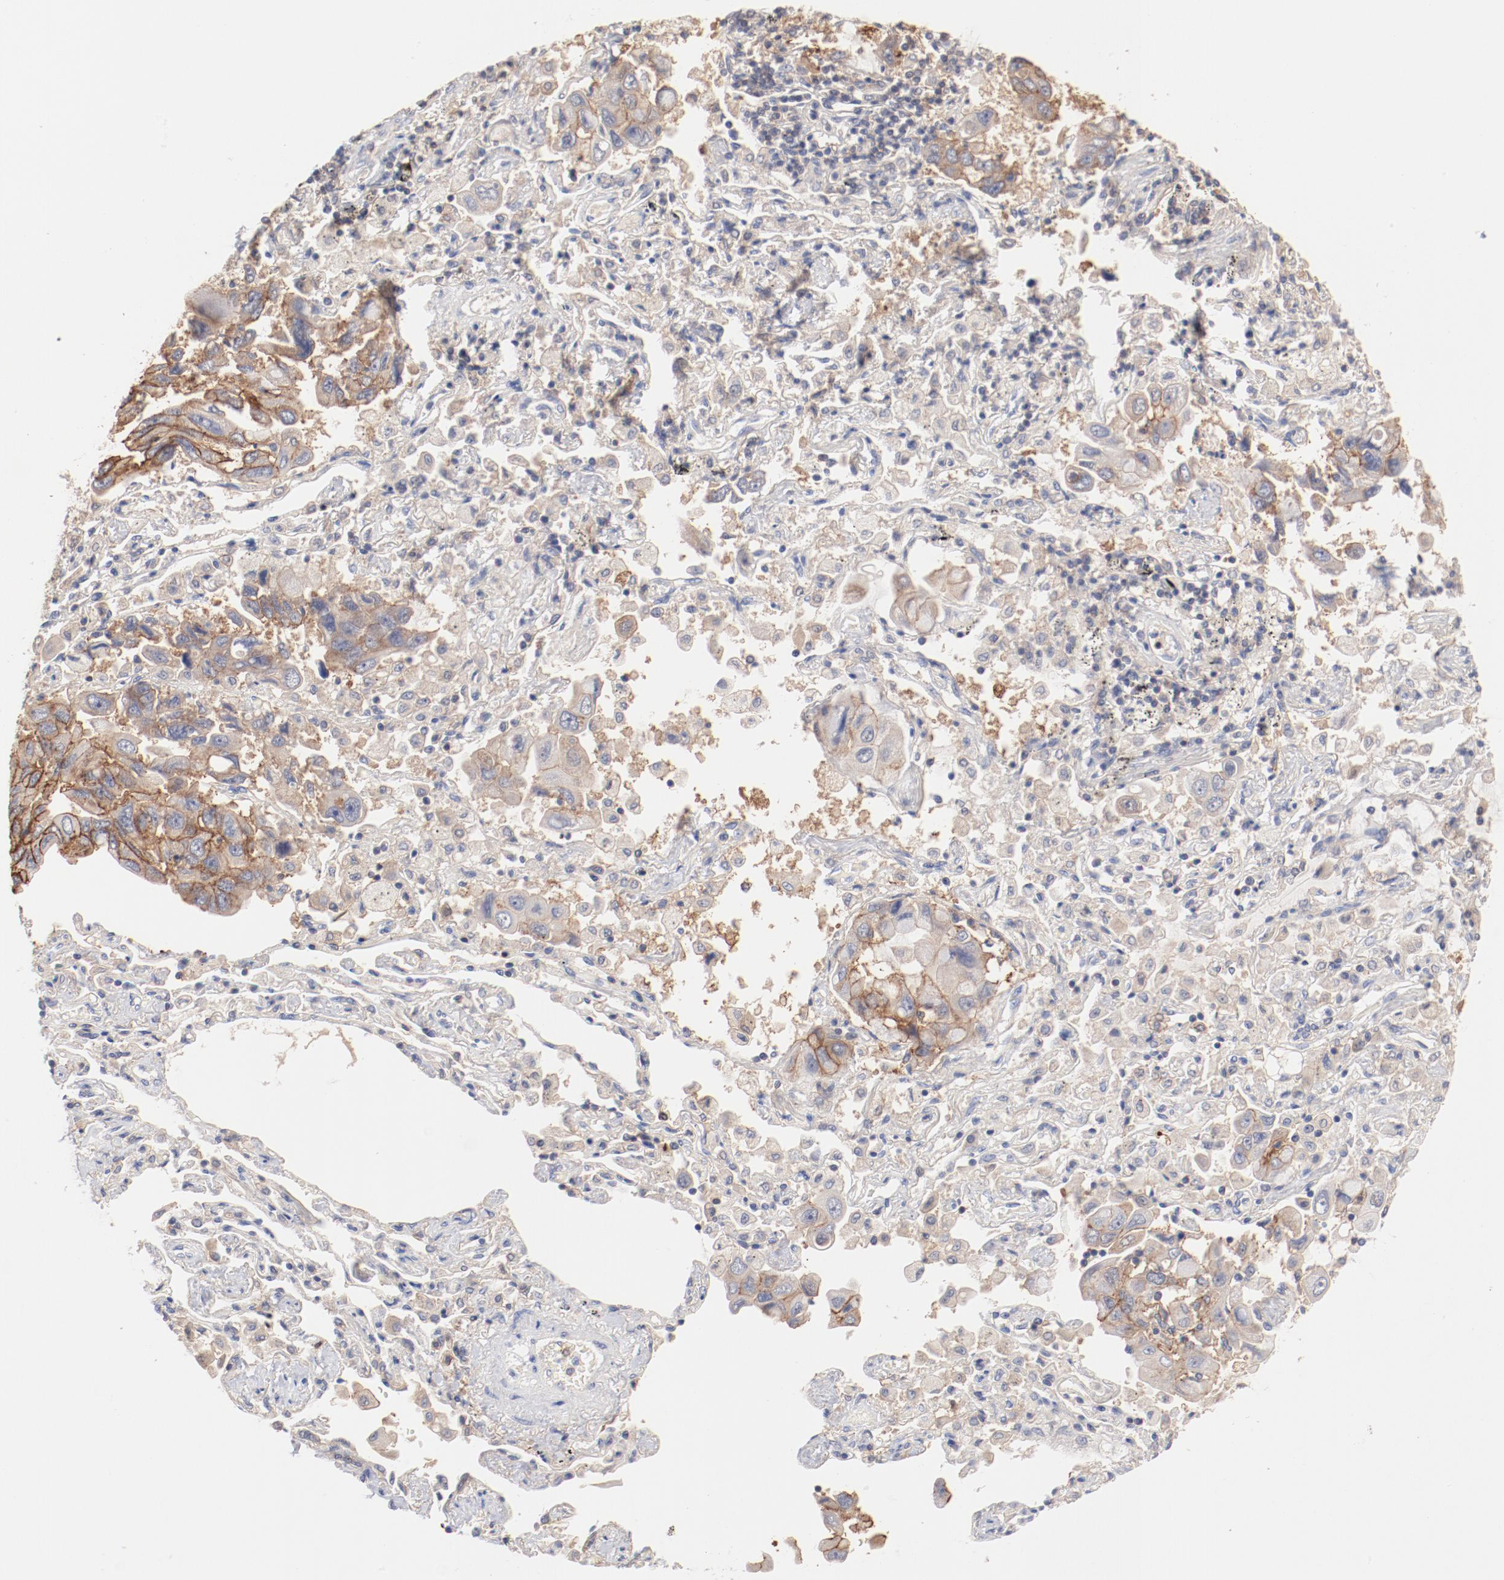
{"staining": {"intensity": "moderate", "quantity": "25%-75%", "location": "cytoplasmic/membranous"}, "tissue": "lung cancer", "cell_type": "Tumor cells", "image_type": "cancer", "snomed": [{"axis": "morphology", "description": "Adenocarcinoma, NOS"}, {"axis": "topography", "description": "Lung"}], "caption": "Lung cancer (adenocarcinoma) stained with IHC exhibits moderate cytoplasmic/membranous expression in approximately 25%-75% of tumor cells. (DAB = brown stain, brightfield microscopy at high magnification).", "gene": "SETD3", "patient": {"sex": "male", "age": 64}}